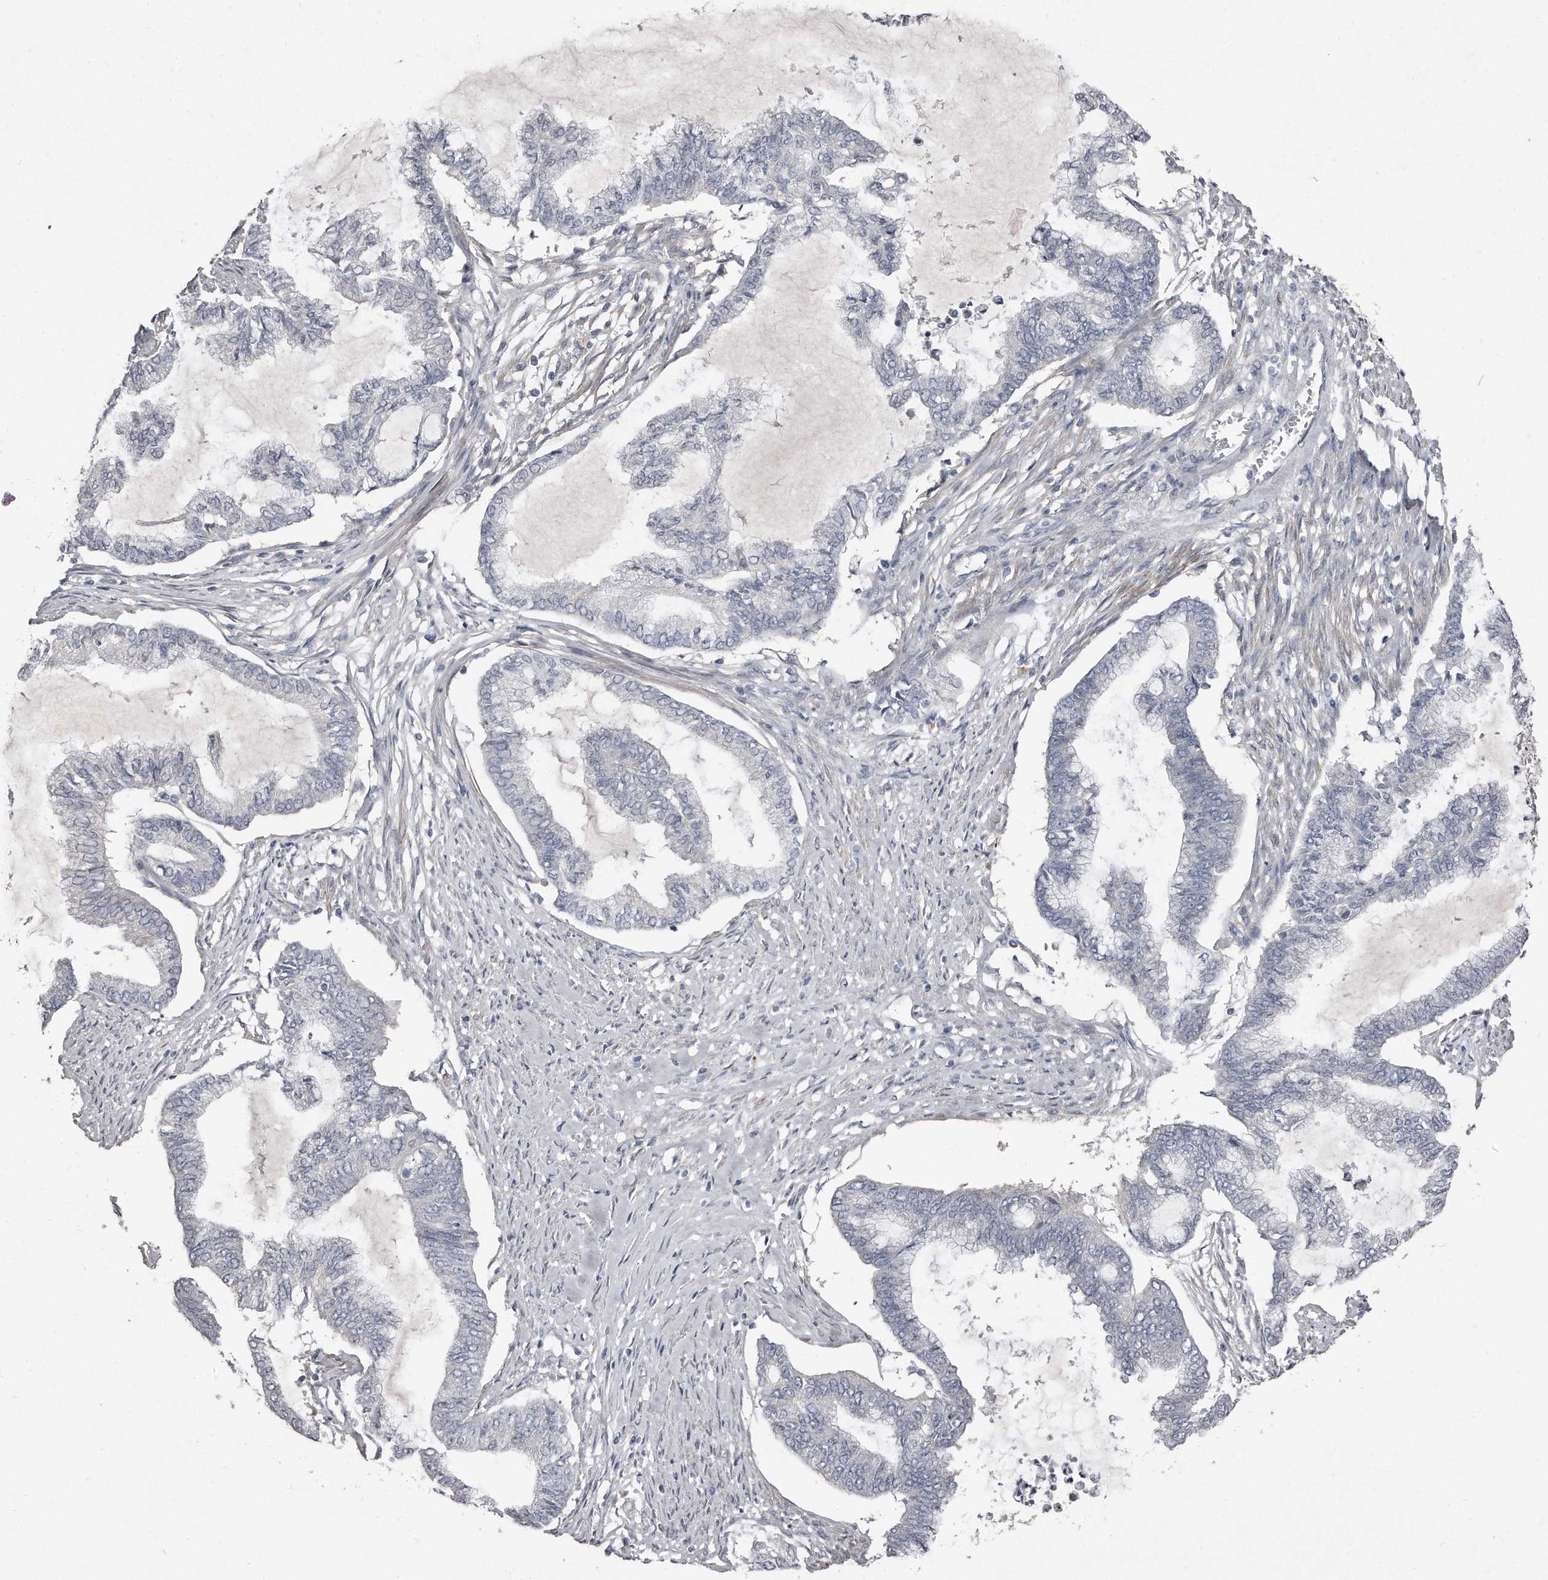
{"staining": {"intensity": "negative", "quantity": "none", "location": "none"}, "tissue": "endometrial cancer", "cell_type": "Tumor cells", "image_type": "cancer", "snomed": [{"axis": "morphology", "description": "Adenocarcinoma, NOS"}, {"axis": "topography", "description": "Endometrium"}], "caption": "DAB immunohistochemical staining of adenocarcinoma (endometrial) demonstrates no significant staining in tumor cells.", "gene": "LMOD1", "patient": {"sex": "female", "age": 86}}